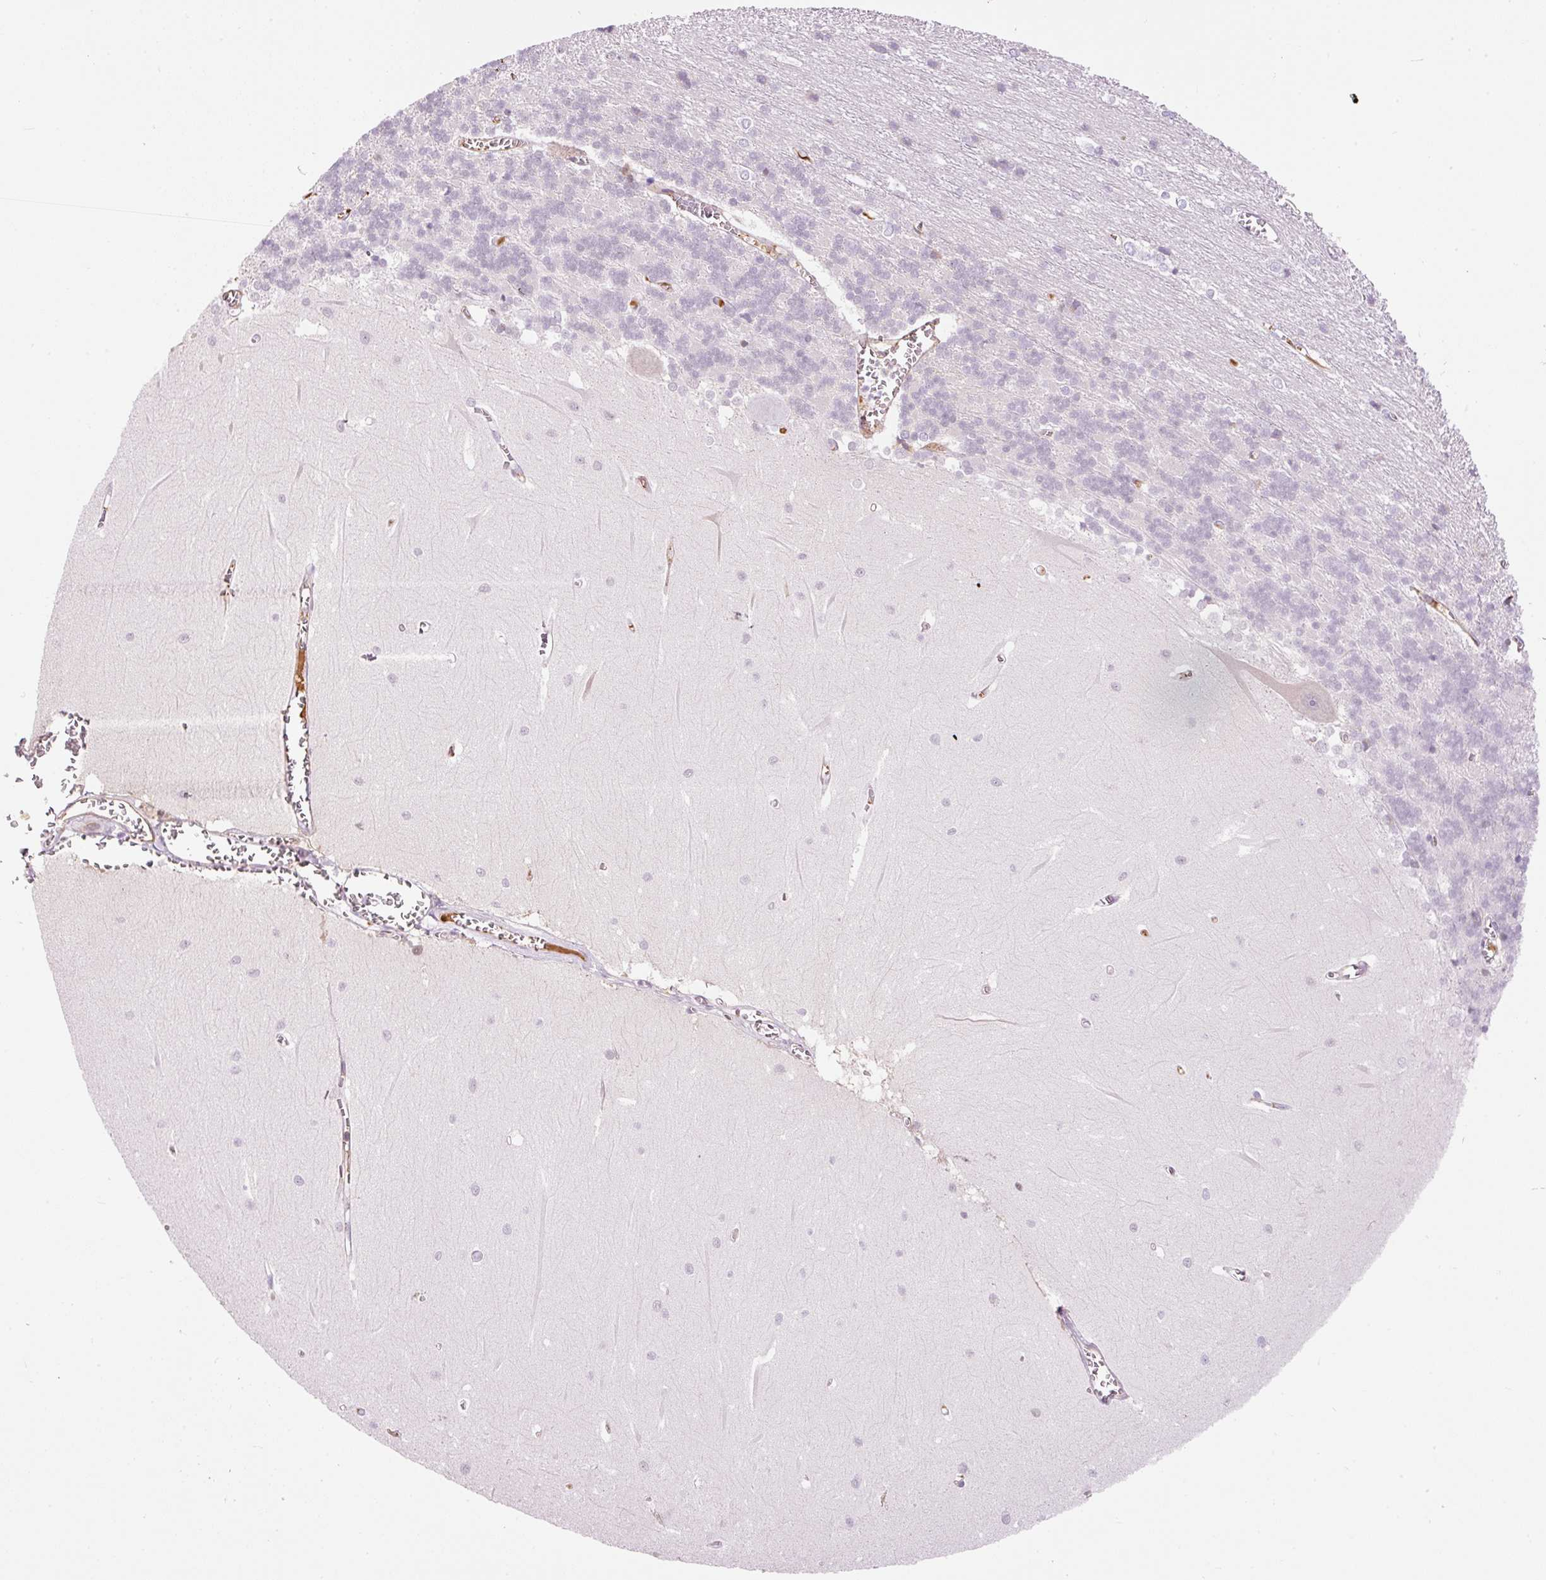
{"staining": {"intensity": "negative", "quantity": "none", "location": "none"}, "tissue": "cerebellum", "cell_type": "Cells in granular layer", "image_type": "normal", "snomed": [{"axis": "morphology", "description": "Normal tissue, NOS"}, {"axis": "topography", "description": "Cerebellum"}], "caption": "The immunohistochemistry (IHC) image has no significant staining in cells in granular layer of cerebellum.", "gene": "PRPF38B", "patient": {"sex": "male", "age": 37}}